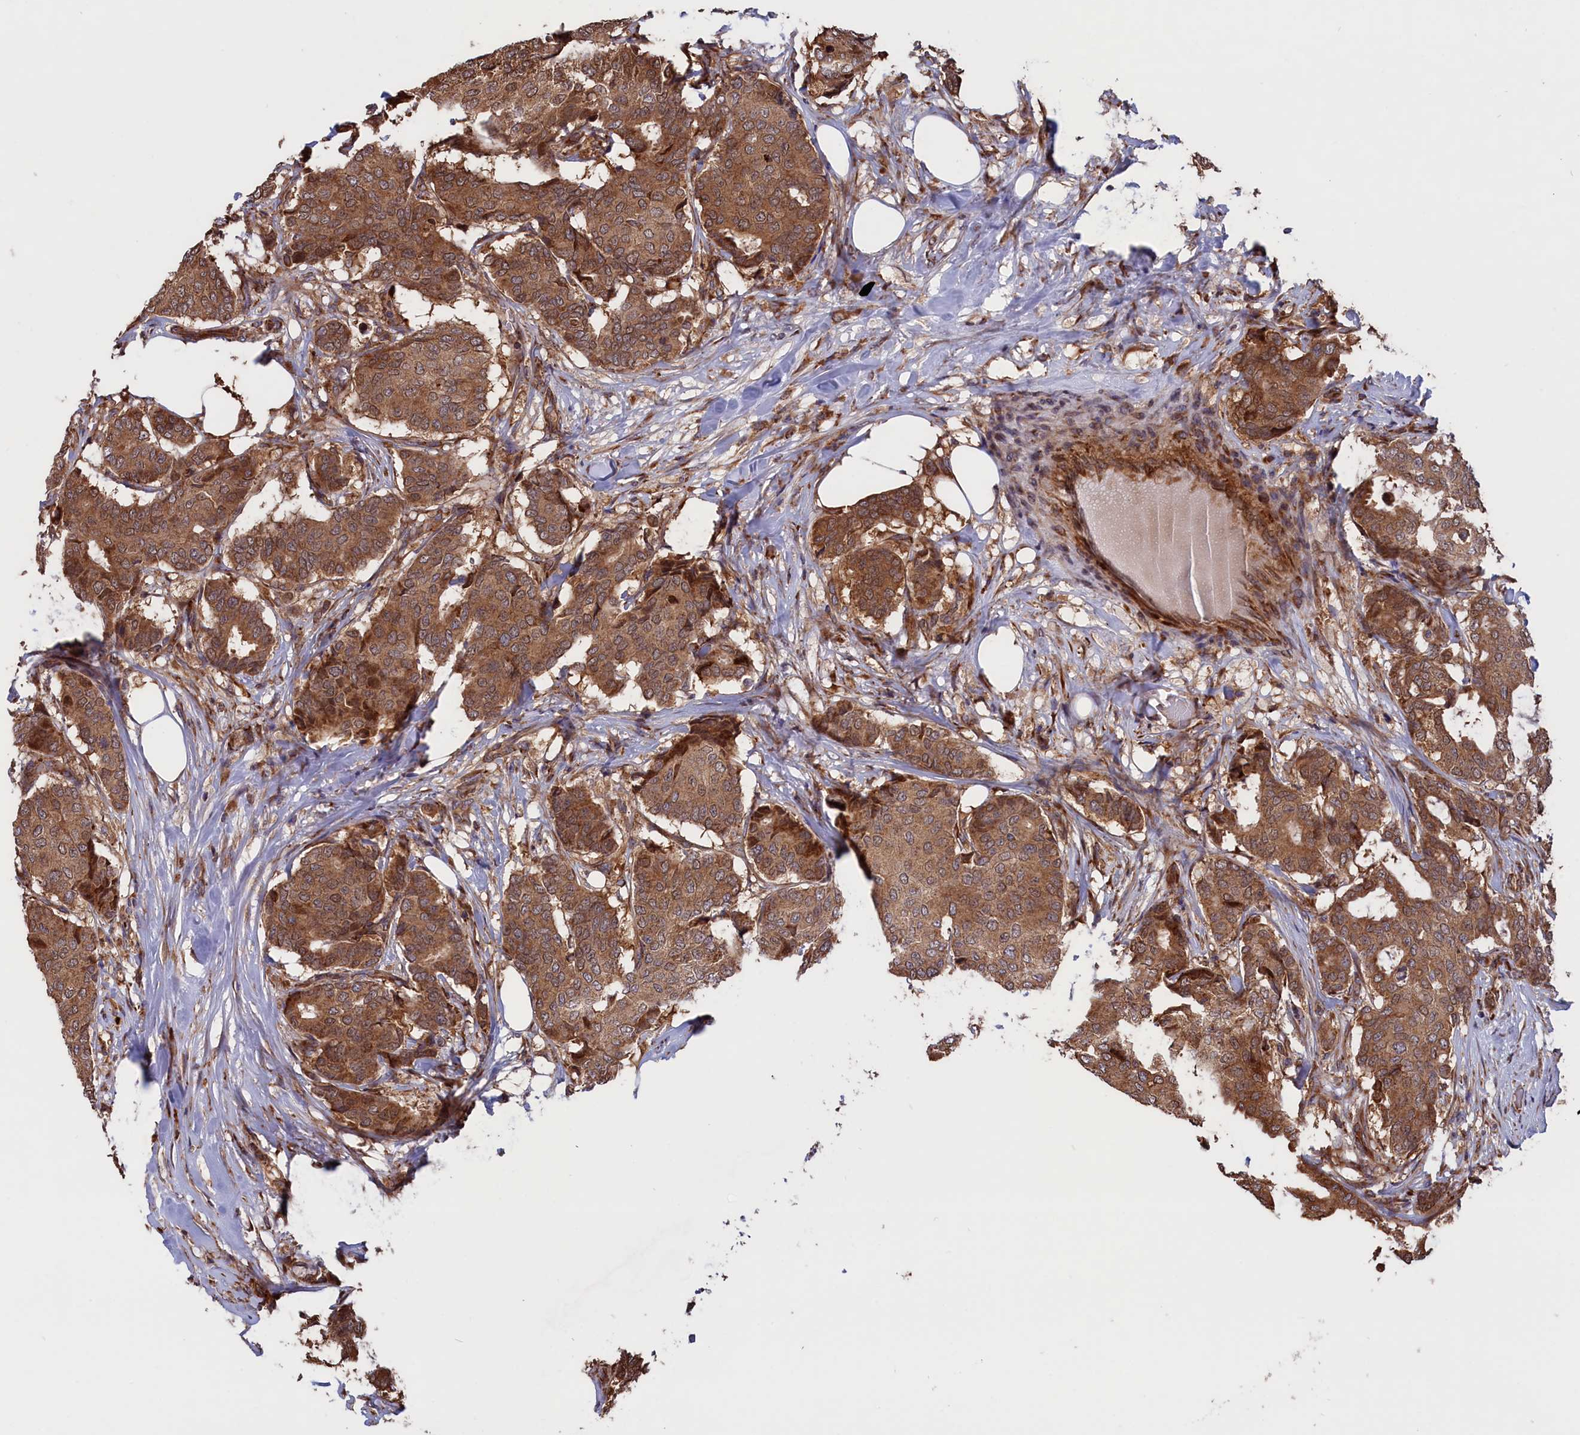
{"staining": {"intensity": "moderate", "quantity": ">75%", "location": "cytoplasmic/membranous"}, "tissue": "breast cancer", "cell_type": "Tumor cells", "image_type": "cancer", "snomed": [{"axis": "morphology", "description": "Duct carcinoma"}, {"axis": "topography", "description": "Breast"}], "caption": "A histopathology image of human breast invasive ductal carcinoma stained for a protein shows moderate cytoplasmic/membranous brown staining in tumor cells.", "gene": "PLA2G4C", "patient": {"sex": "female", "age": 75}}